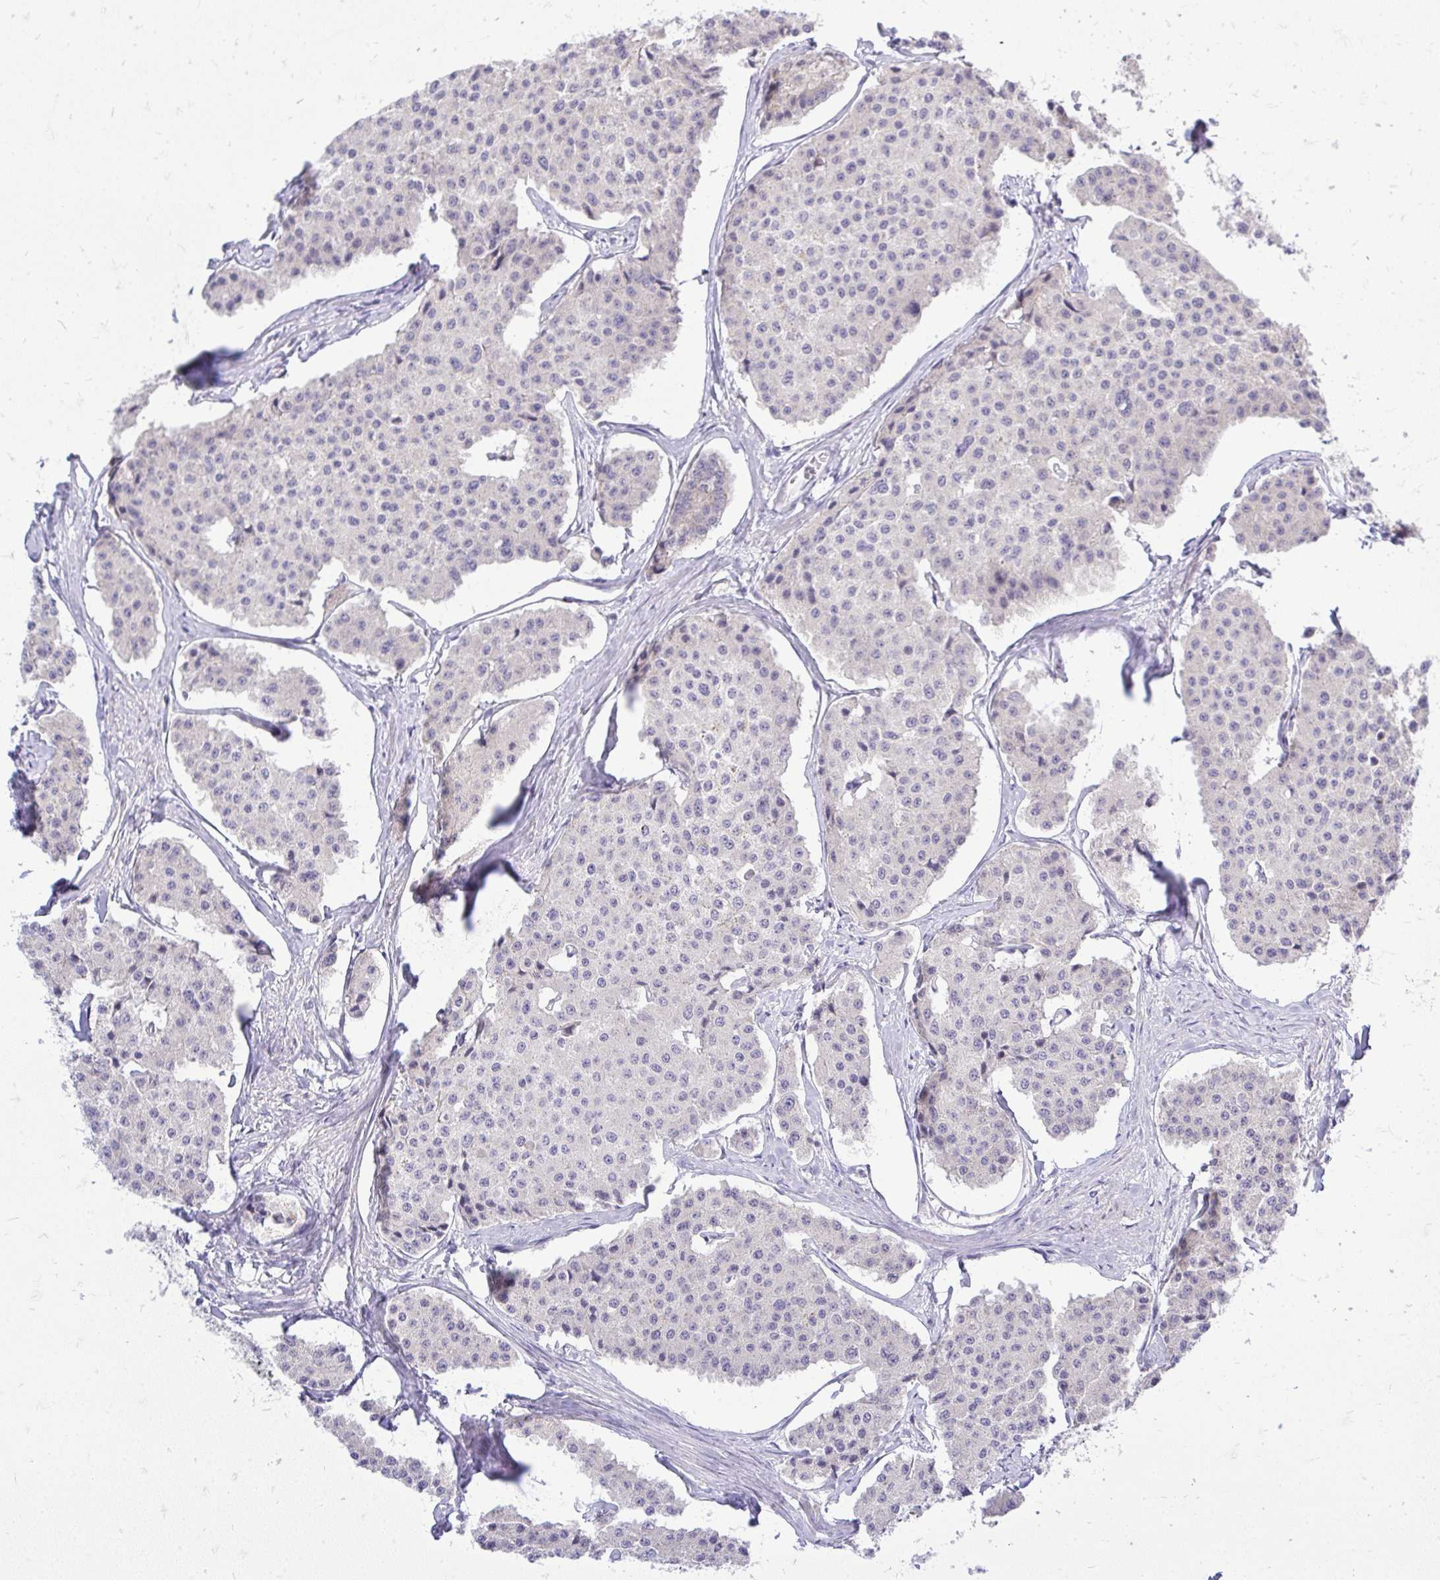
{"staining": {"intensity": "negative", "quantity": "none", "location": "none"}, "tissue": "carcinoid", "cell_type": "Tumor cells", "image_type": "cancer", "snomed": [{"axis": "morphology", "description": "Carcinoid, malignant, NOS"}, {"axis": "topography", "description": "Small intestine"}], "caption": "DAB immunohistochemical staining of malignant carcinoid exhibits no significant staining in tumor cells. (DAB IHC with hematoxylin counter stain).", "gene": "OR8D1", "patient": {"sex": "female", "age": 65}}